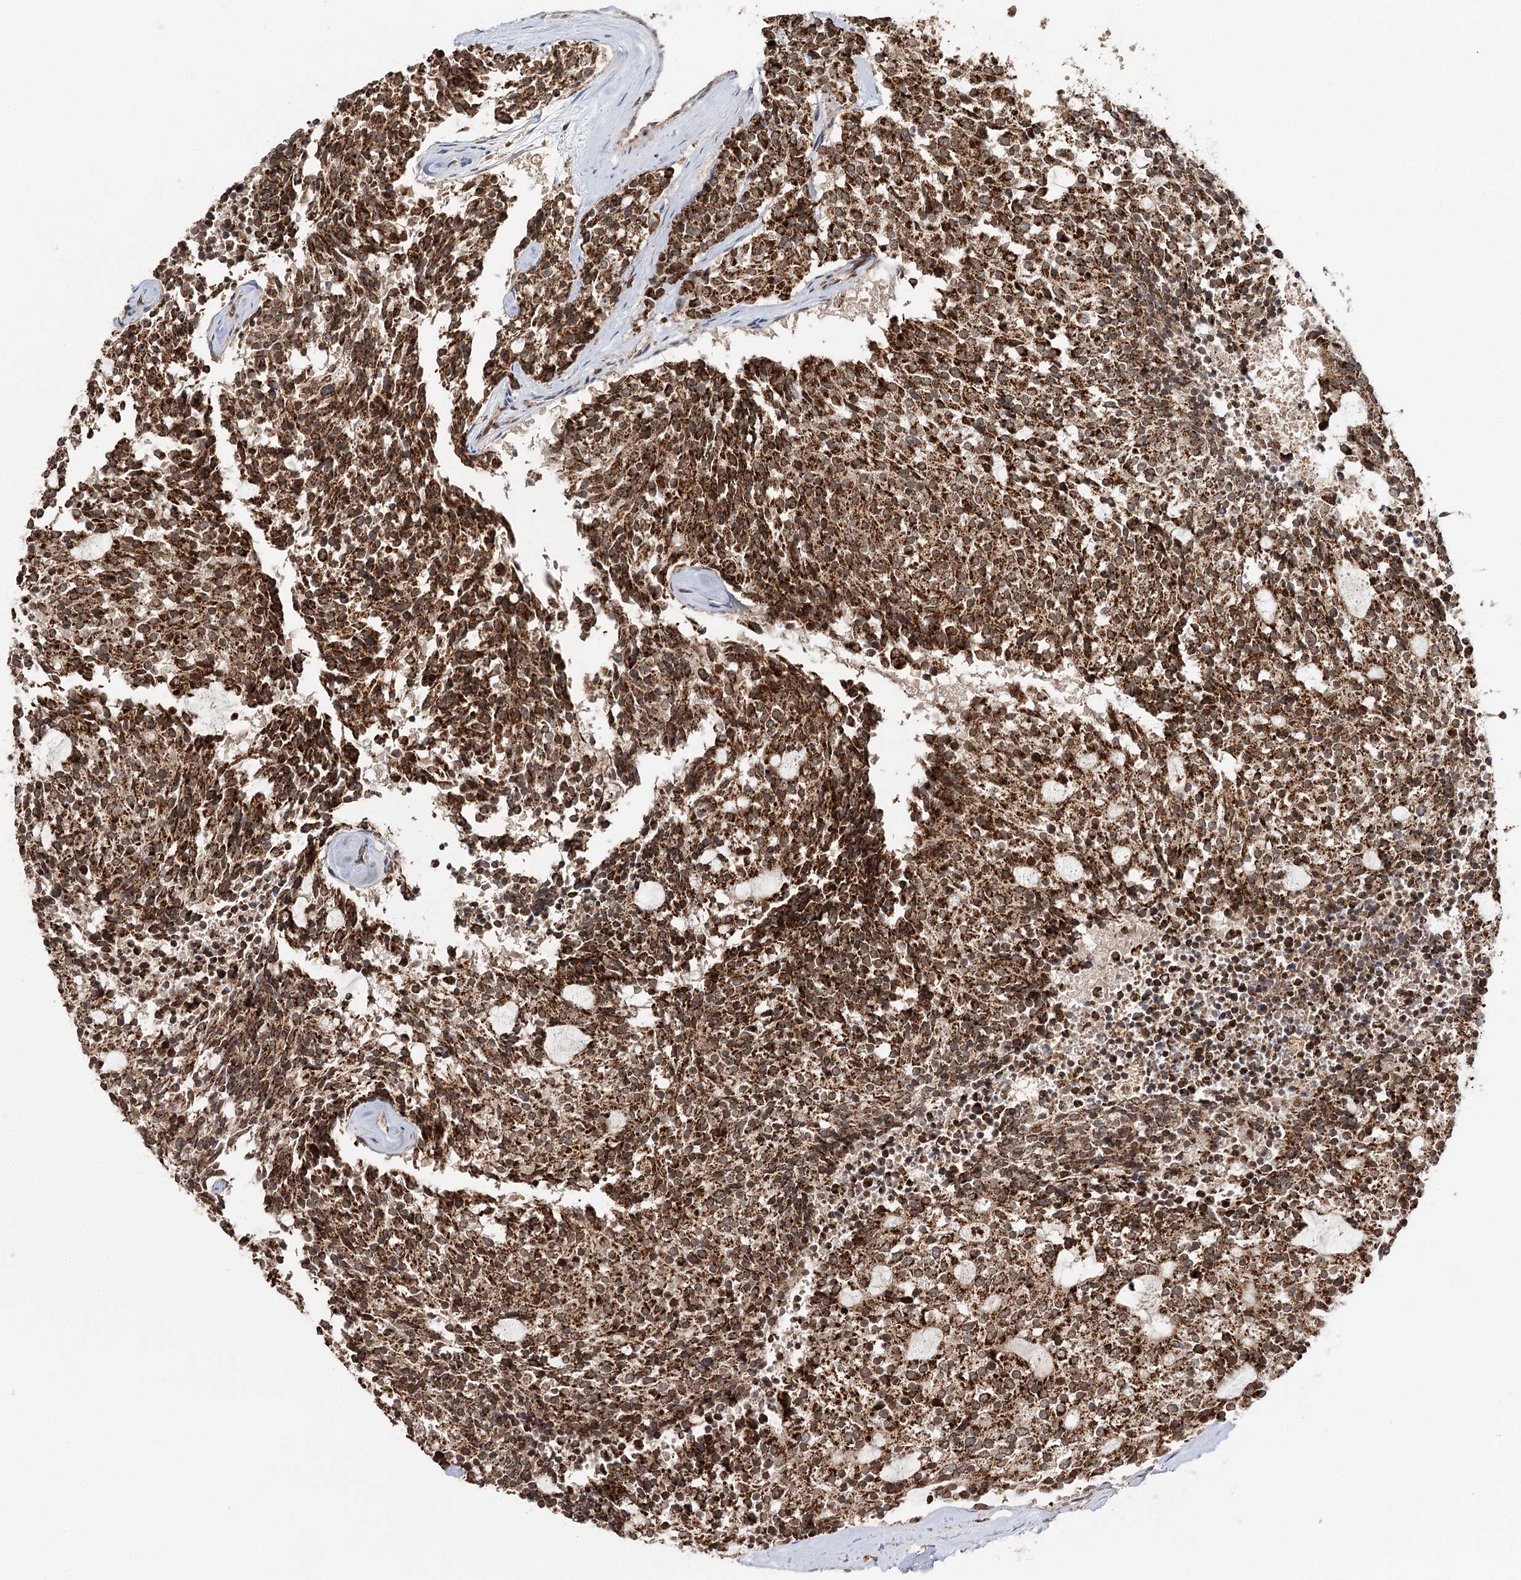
{"staining": {"intensity": "moderate", "quantity": ">75%", "location": "cytoplasmic/membranous"}, "tissue": "carcinoid", "cell_type": "Tumor cells", "image_type": "cancer", "snomed": [{"axis": "morphology", "description": "Carcinoid, malignant, NOS"}, {"axis": "topography", "description": "Pancreas"}], "caption": "Human malignant carcinoid stained for a protein (brown) exhibits moderate cytoplasmic/membranous positive expression in about >75% of tumor cells.", "gene": "ZNRF3", "patient": {"sex": "female", "age": 54}}